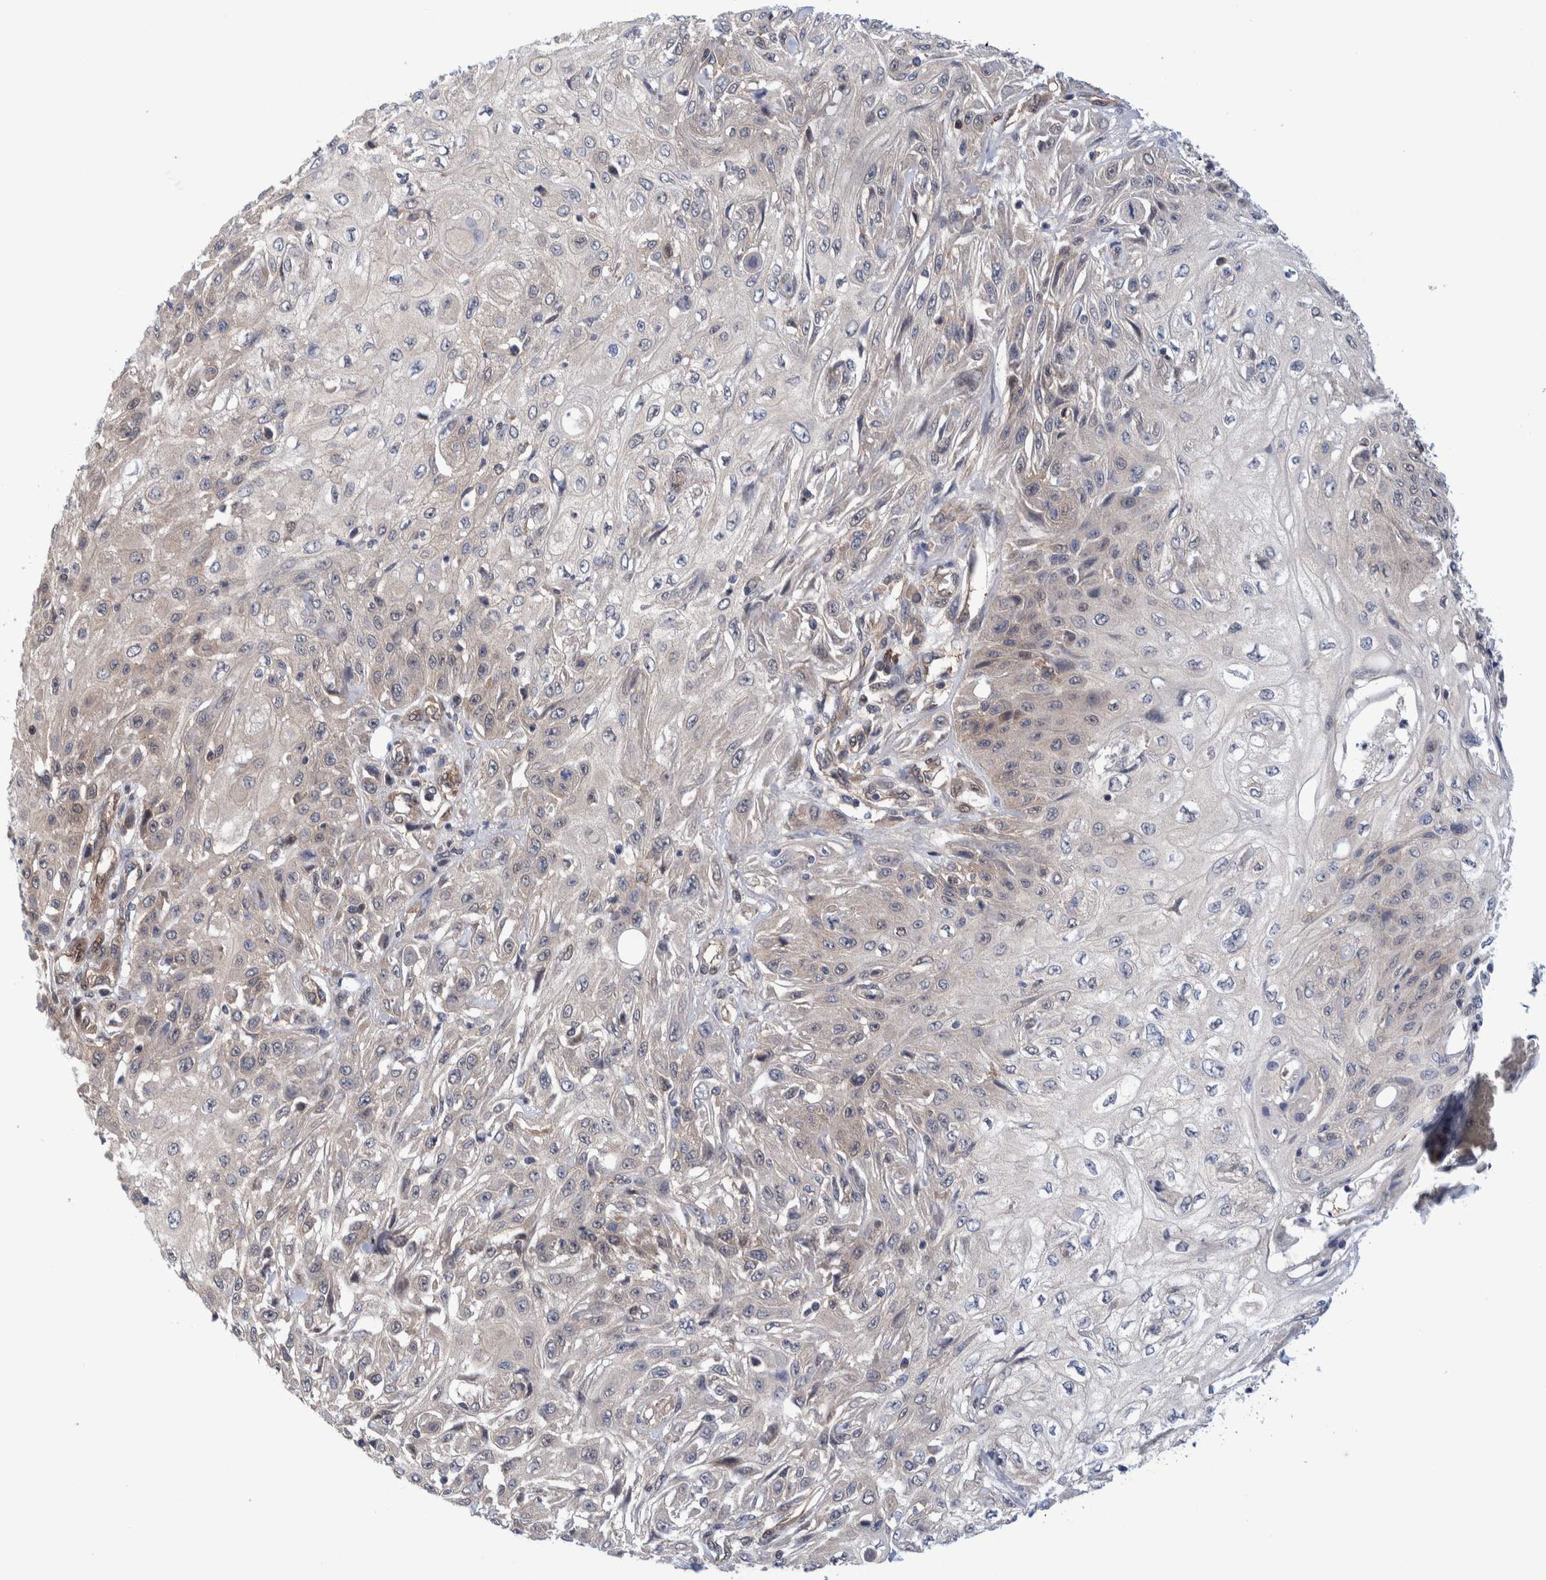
{"staining": {"intensity": "weak", "quantity": "<25%", "location": "cytoplasmic/membranous"}, "tissue": "skin cancer", "cell_type": "Tumor cells", "image_type": "cancer", "snomed": [{"axis": "morphology", "description": "Squamous cell carcinoma, NOS"}, {"axis": "morphology", "description": "Squamous cell carcinoma, metastatic, NOS"}, {"axis": "topography", "description": "Skin"}, {"axis": "topography", "description": "Lymph node"}], "caption": "High power microscopy micrograph of an immunohistochemistry image of metastatic squamous cell carcinoma (skin), revealing no significant expression in tumor cells. (DAB (3,3'-diaminobenzidine) IHC with hematoxylin counter stain).", "gene": "PFAS", "patient": {"sex": "male", "age": 75}}